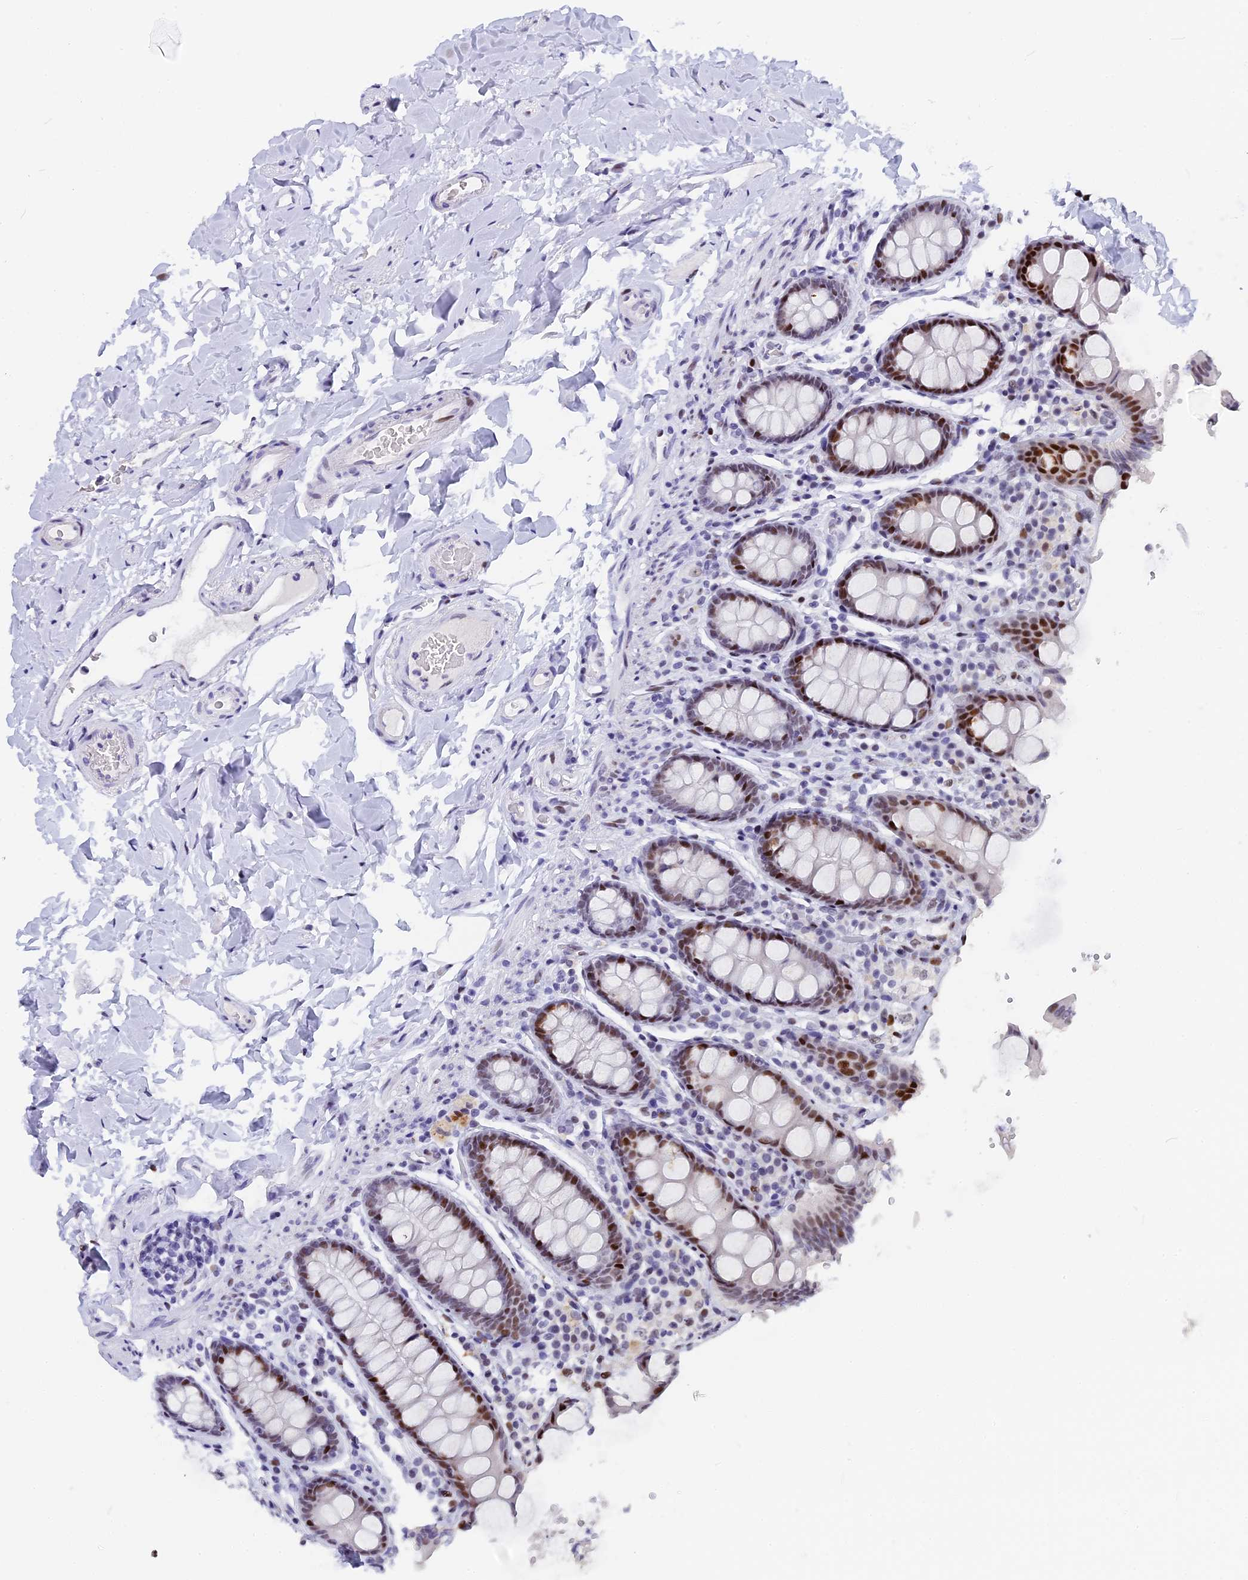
{"staining": {"intensity": "moderate", "quantity": "25%-75%", "location": "nuclear"}, "tissue": "colon", "cell_type": "Endothelial cells", "image_type": "normal", "snomed": [{"axis": "morphology", "description": "Normal tissue, NOS"}, {"axis": "topography", "description": "Colon"}, {"axis": "topography", "description": "Peripheral nerve tissue"}], "caption": "Protein staining shows moderate nuclear expression in approximately 25%-75% of endothelial cells in unremarkable colon. Immunohistochemistry stains the protein of interest in brown and the nuclei are stained blue.", "gene": "NSA2", "patient": {"sex": "female", "age": 61}}